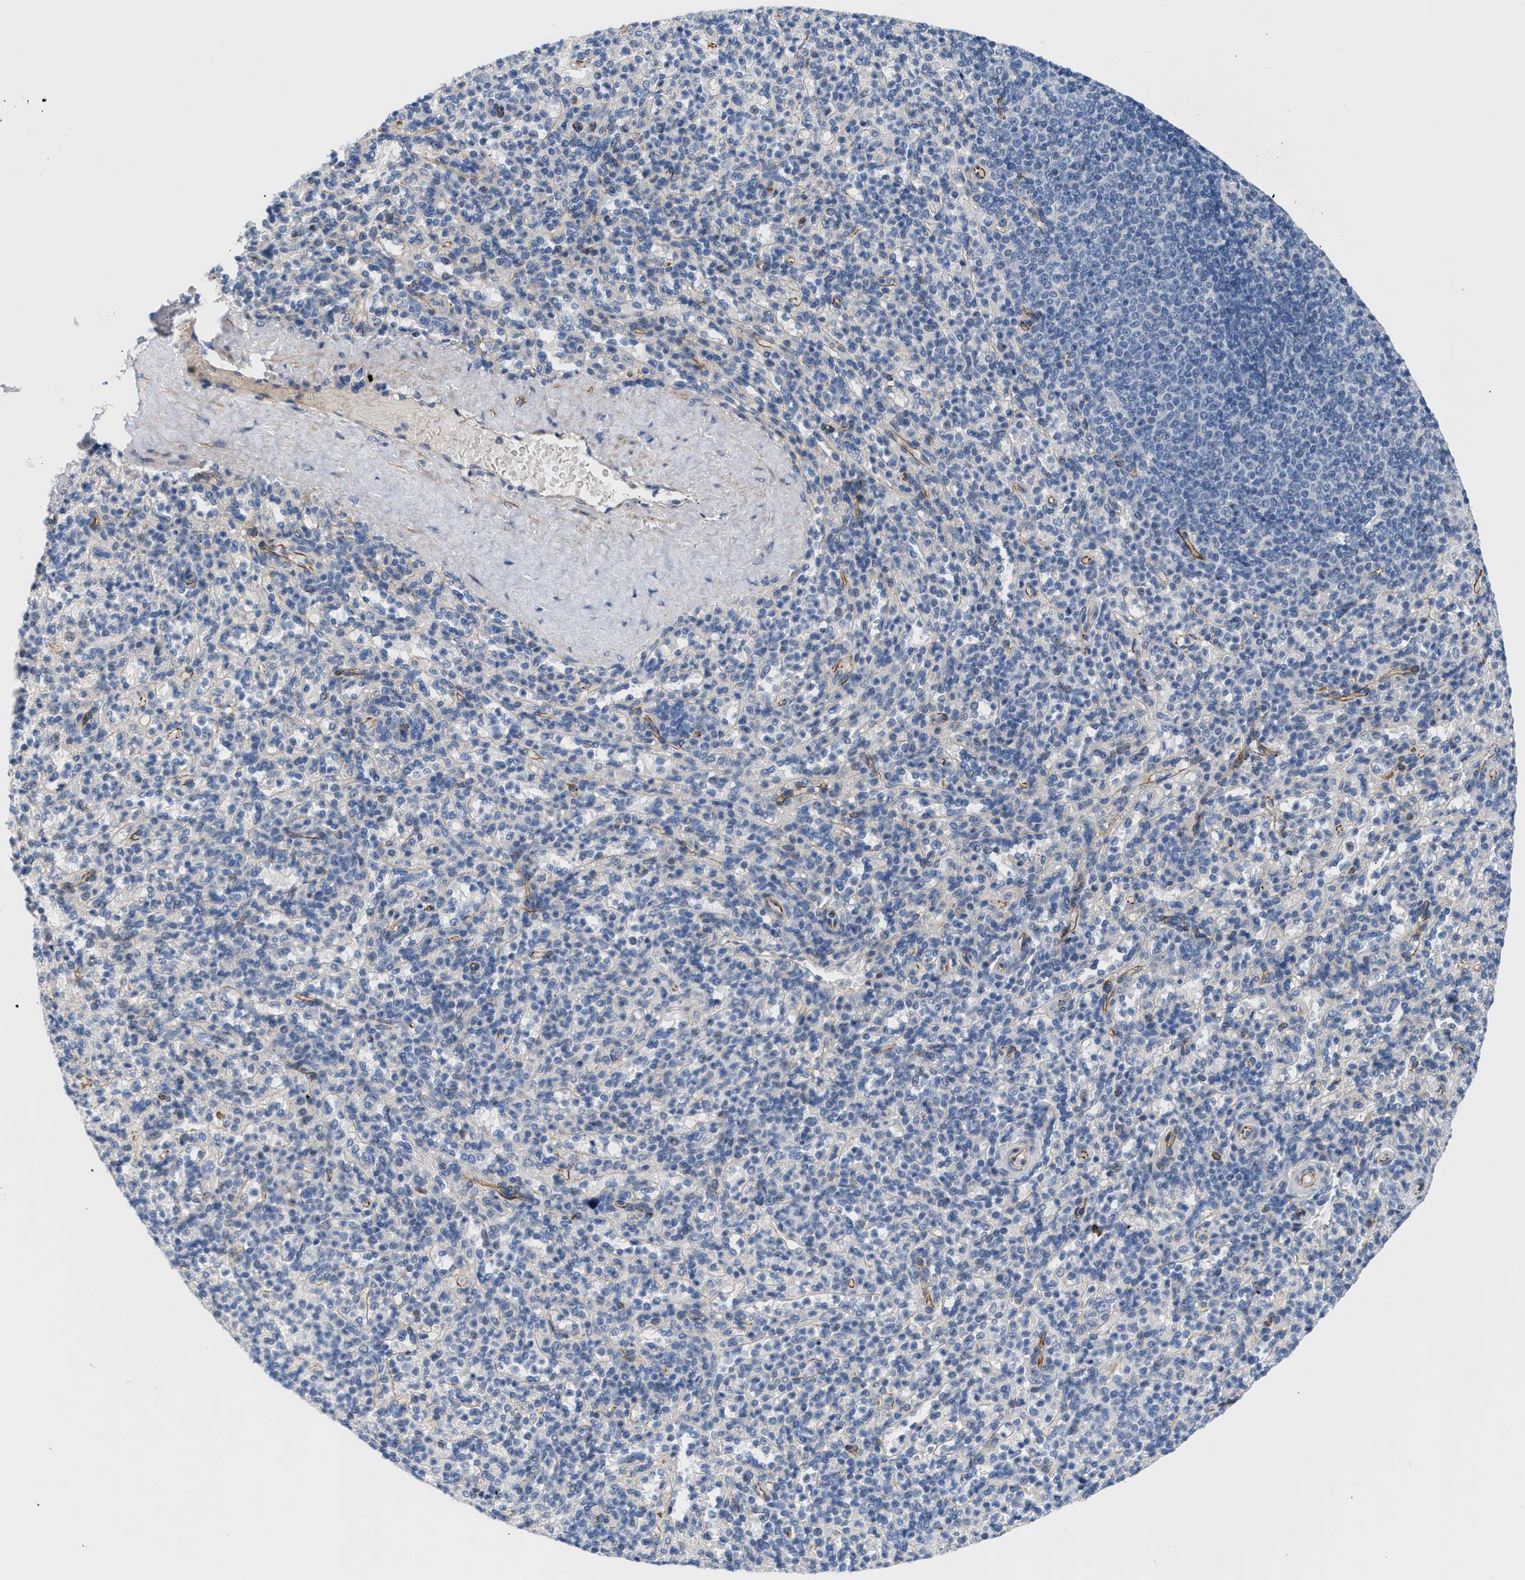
{"staining": {"intensity": "negative", "quantity": "none", "location": "none"}, "tissue": "spleen", "cell_type": "Cells in red pulp", "image_type": "normal", "snomed": [{"axis": "morphology", "description": "Normal tissue, NOS"}, {"axis": "topography", "description": "Spleen"}], "caption": "Immunohistochemical staining of benign spleen exhibits no significant positivity in cells in red pulp.", "gene": "TFPI", "patient": {"sex": "male", "age": 36}}